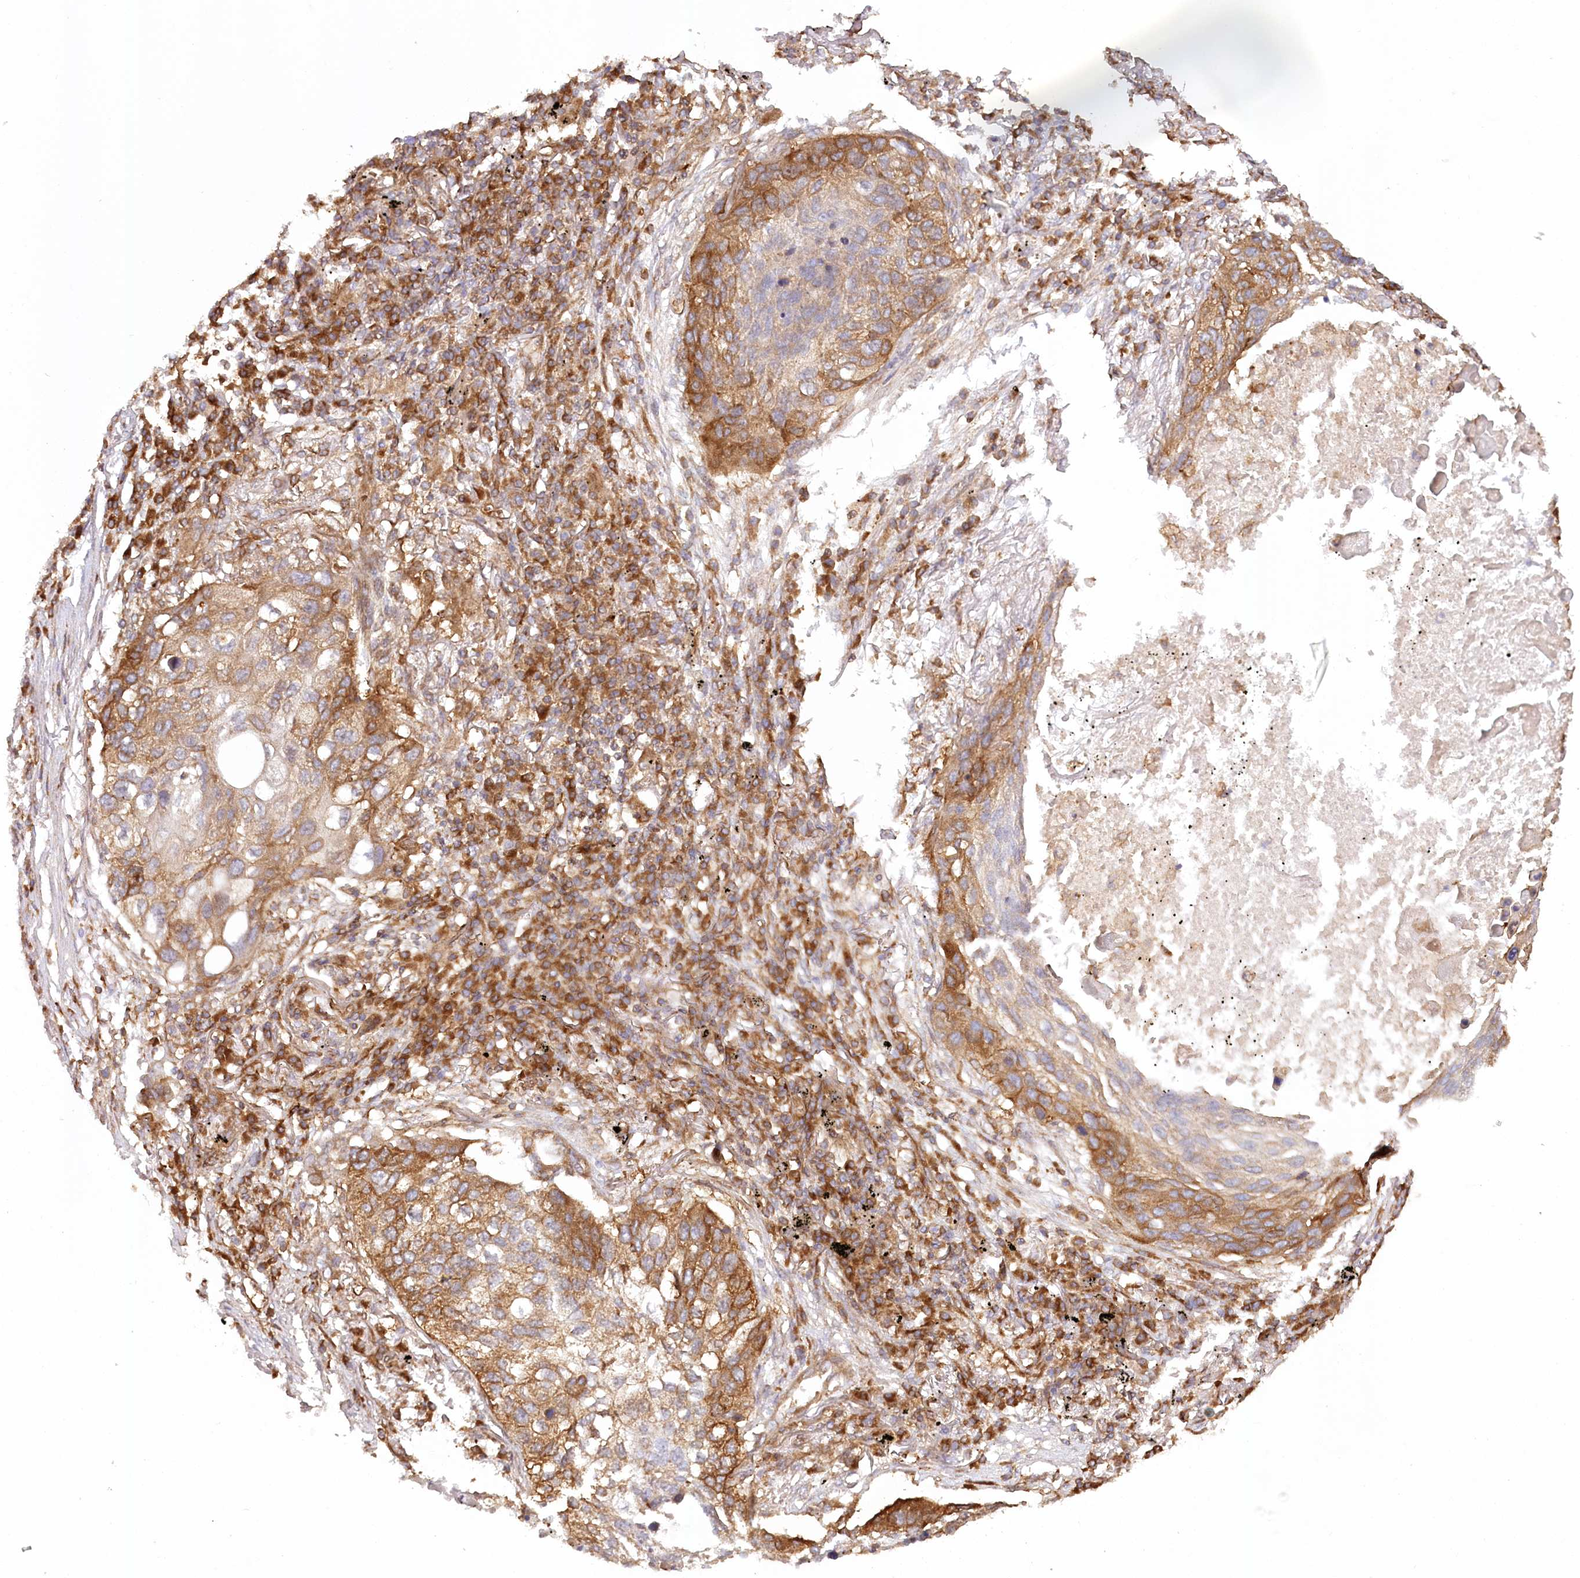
{"staining": {"intensity": "moderate", "quantity": "25%-75%", "location": "cytoplasmic/membranous"}, "tissue": "lung cancer", "cell_type": "Tumor cells", "image_type": "cancer", "snomed": [{"axis": "morphology", "description": "Squamous cell carcinoma, NOS"}, {"axis": "topography", "description": "Lung"}], "caption": "There is medium levels of moderate cytoplasmic/membranous staining in tumor cells of lung cancer, as demonstrated by immunohistochemical staining (brown color).", "gene": "PAIP2", "patient": {"sex": "female", "age": 63}}